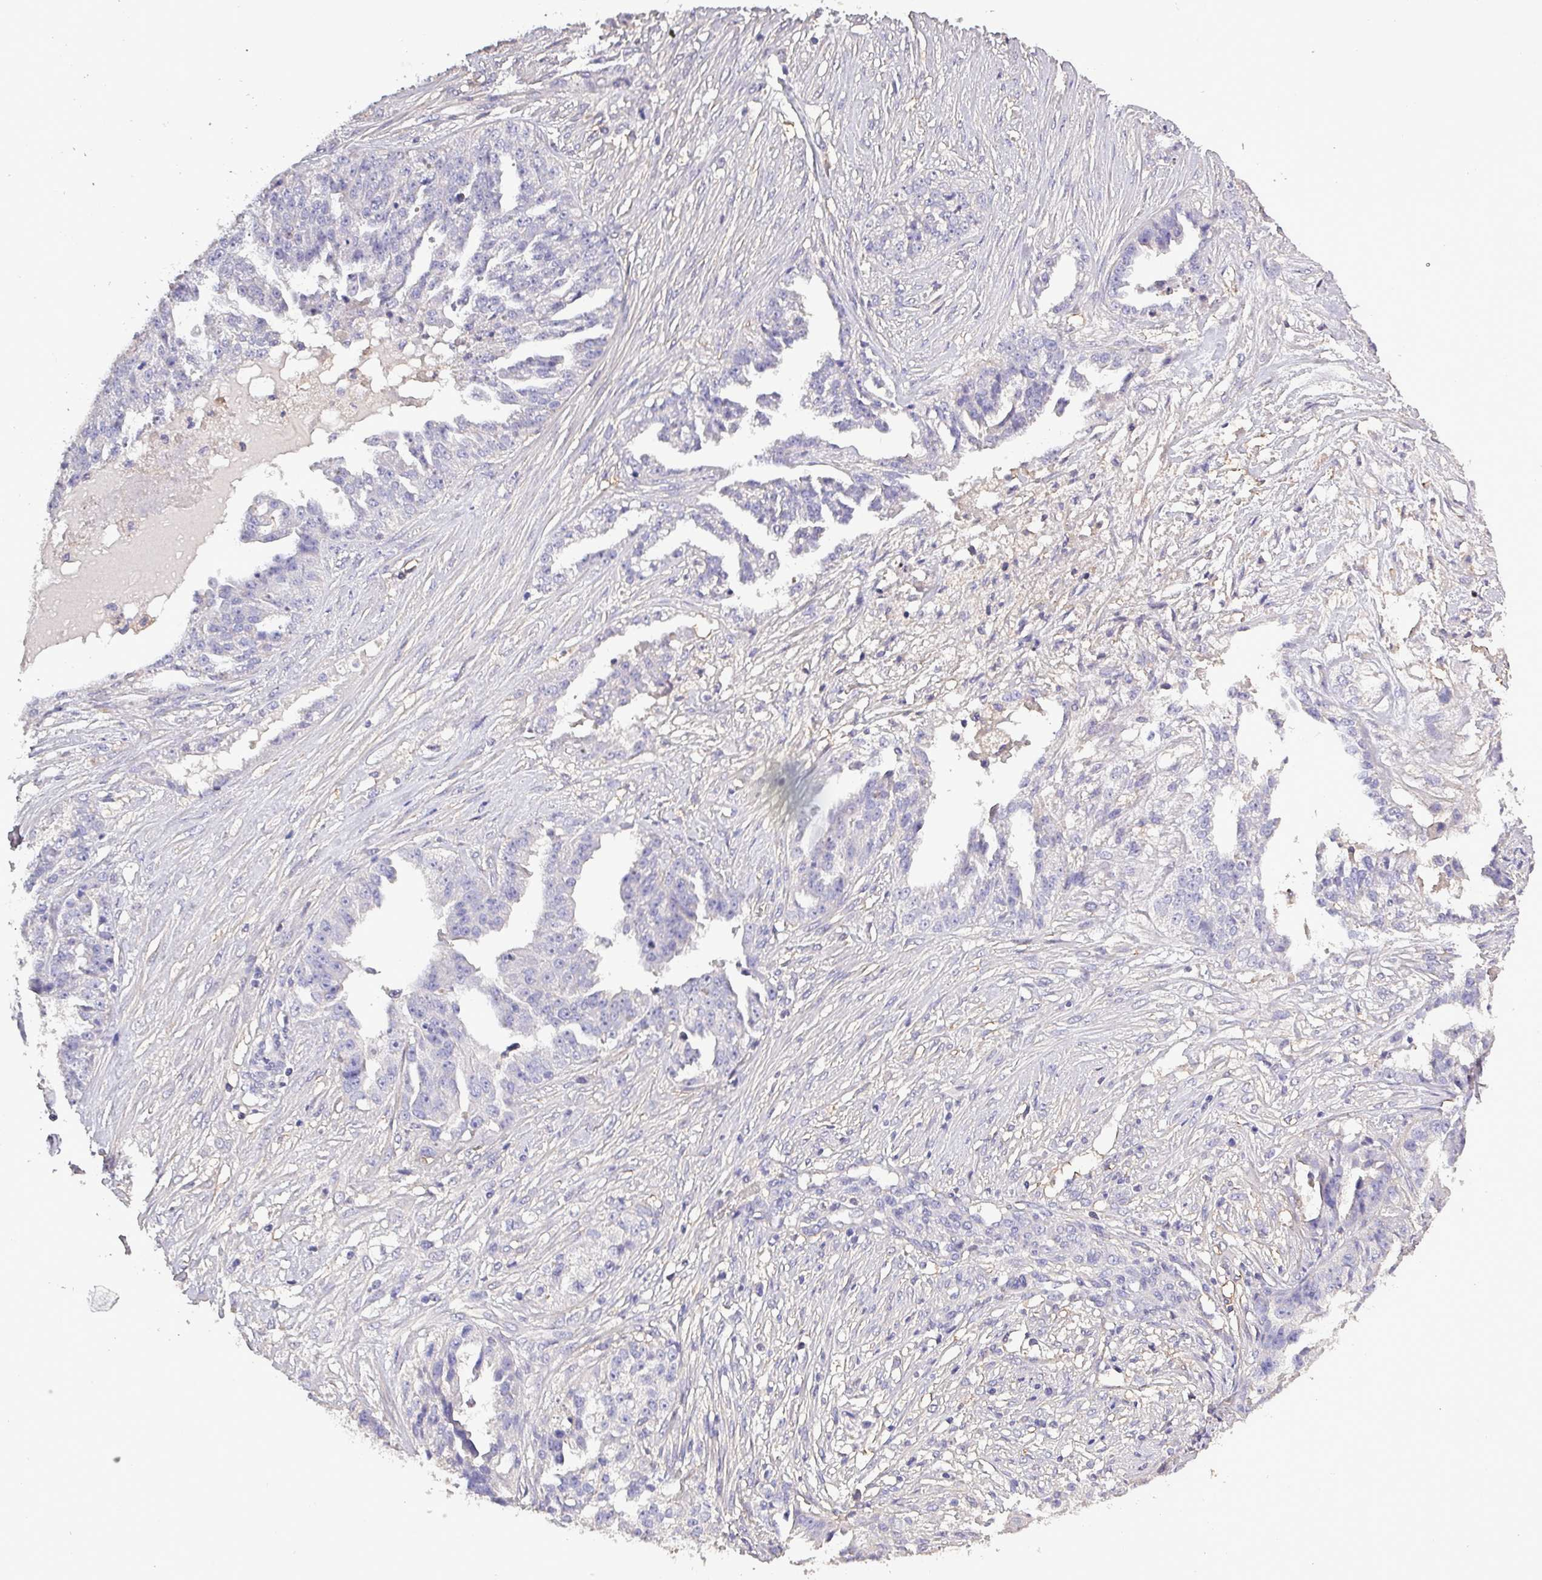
{"staining": {"intensity": "negative", "quantity": "none", "location": "none"}, "tissue": "ovarian cancer", "cell_type": "Tumor cells", "image_type": "cancer", "snomed": [{"axis": "morphology", "description": "Cystadenocarcinoma, serous, NOS"}, {"axis": "topography", "description": "Ovary"}], "caption": "A histopathology image of ovarian serous cystadenocarcinoma stained for a protein reveals no brown staining in tumor cells.", "gene": "HTRA4", "patient": {"sex": "female", "age": 58}}